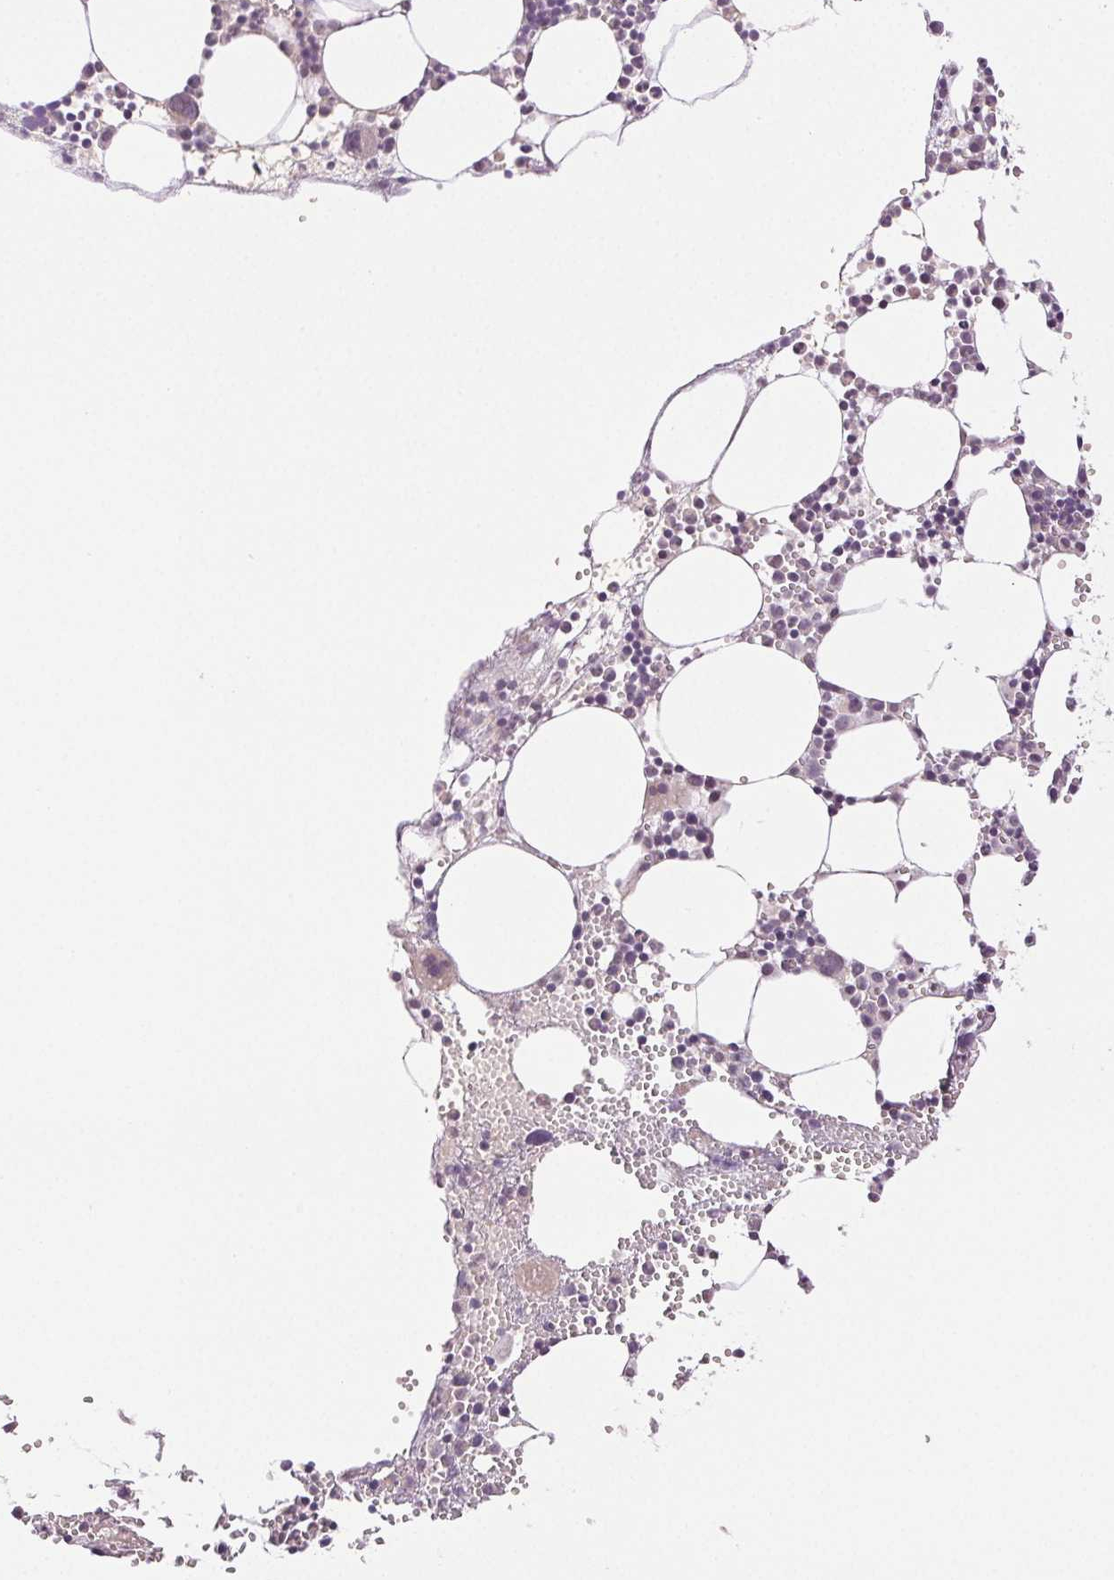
{"staining": {"intensity": "negative", "quantity": "none", "location": "none"}, "tissue": "bone marrow", "cell_type": "Hematopoietic cells", "image_type": "normal", "snomed": [{"axis": "morphology", "description": "Normal tissue, NOS"}, {"axis": "topography", "description": "Bone marrow"}], "caption": "Image shows no protein positivity in hematopoietic cells of benign bone marrow.", "gene": "PLCB1", "patient": {"sex": "male", "age": 89}}